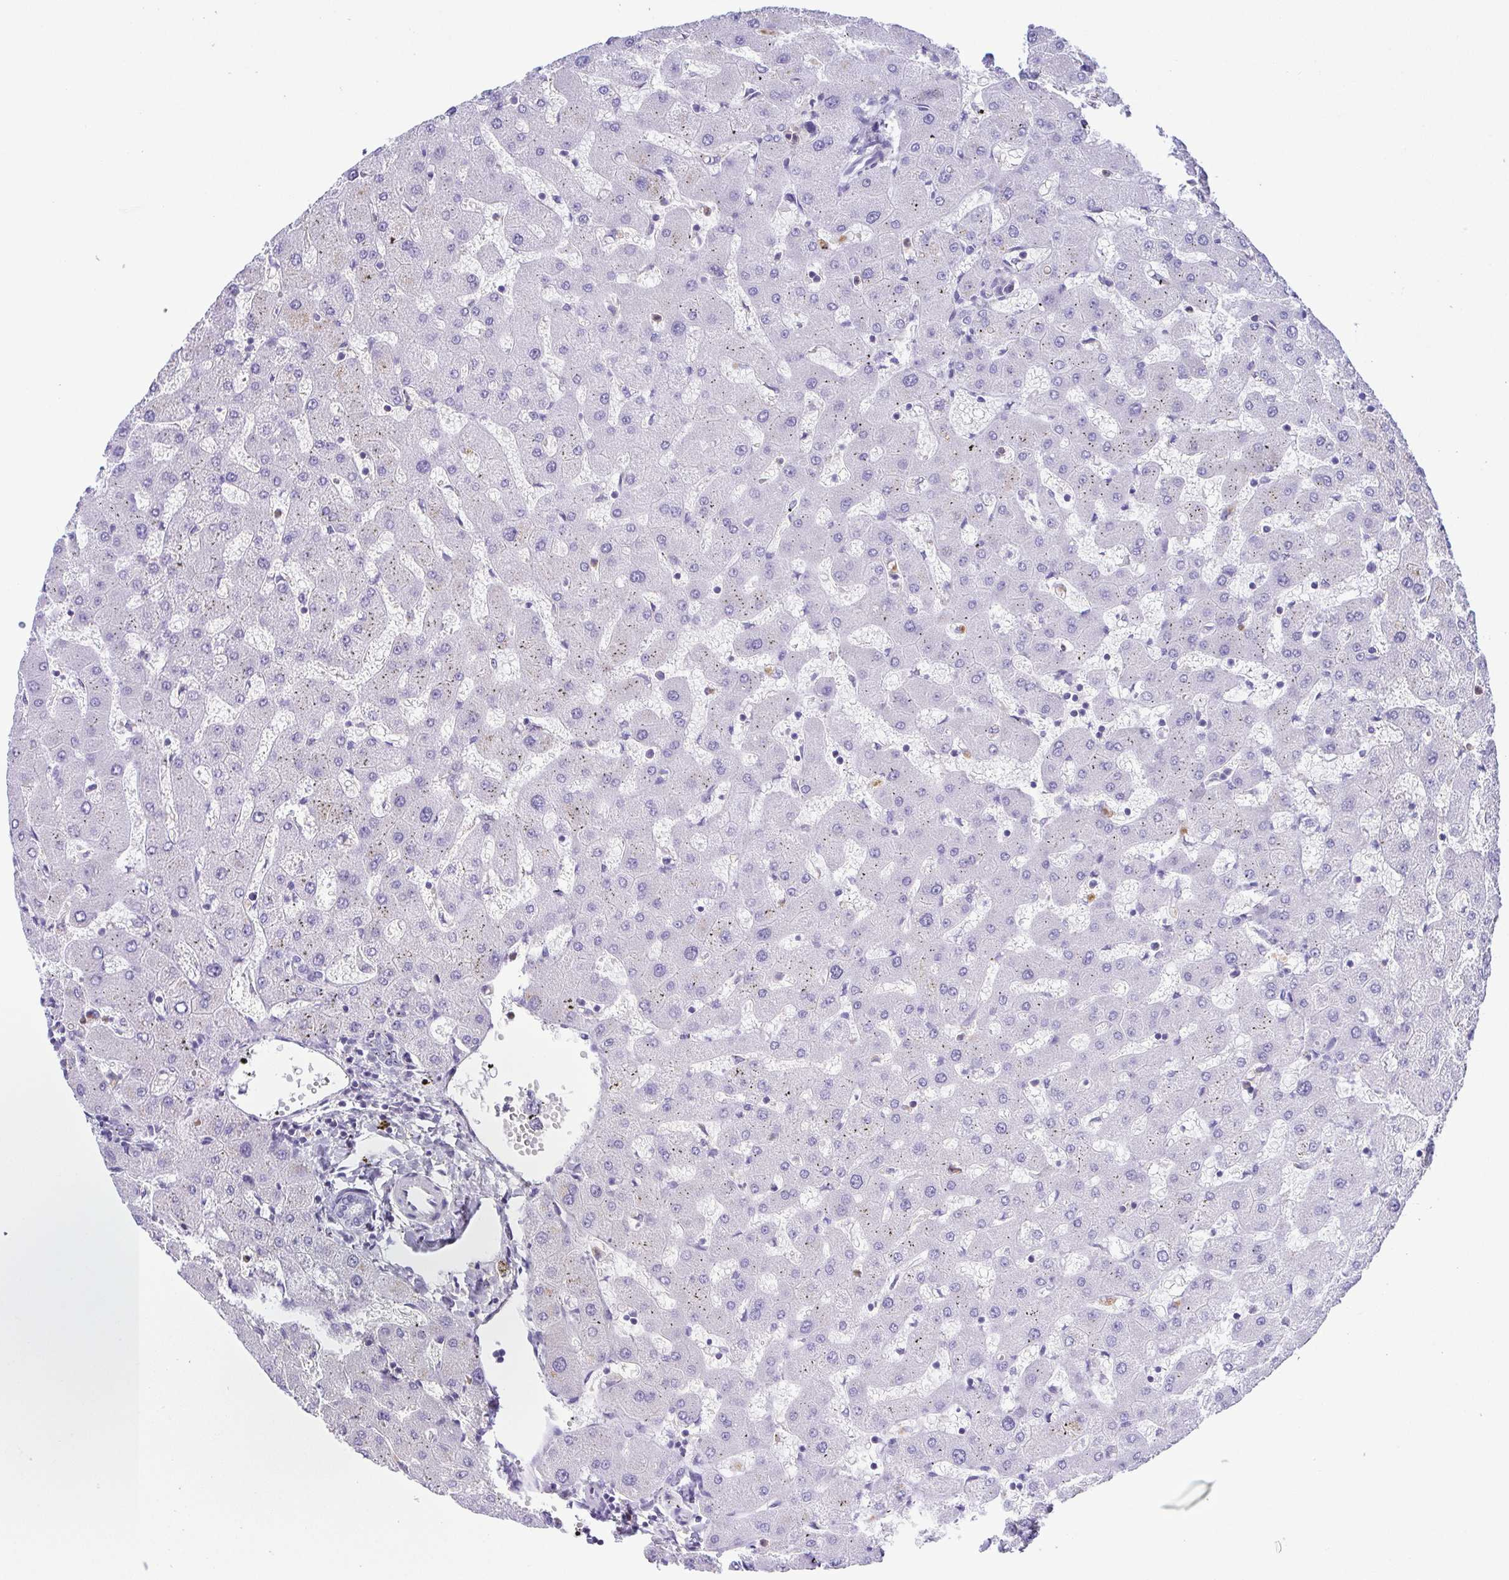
{"staining": {"intensity": "negative", "quantity": "none", "location": "none"}, "tissue": "liver", "cell_type": "Cholangiocytes", "image_type": "normal", "snomed": [{"axis": "morphology", "description": "Normal tissue, NOS"}, {"axis": "topography", "description": "Liver"}], "caption": "DAB (3,3'-diaminobenzidine) immunohistochemical staining of unremarkable liver reveals no significant positivity in cholangiocytes.", "gene": "PGLYRP1", "patient": {"sex": "female", "age": 63}}